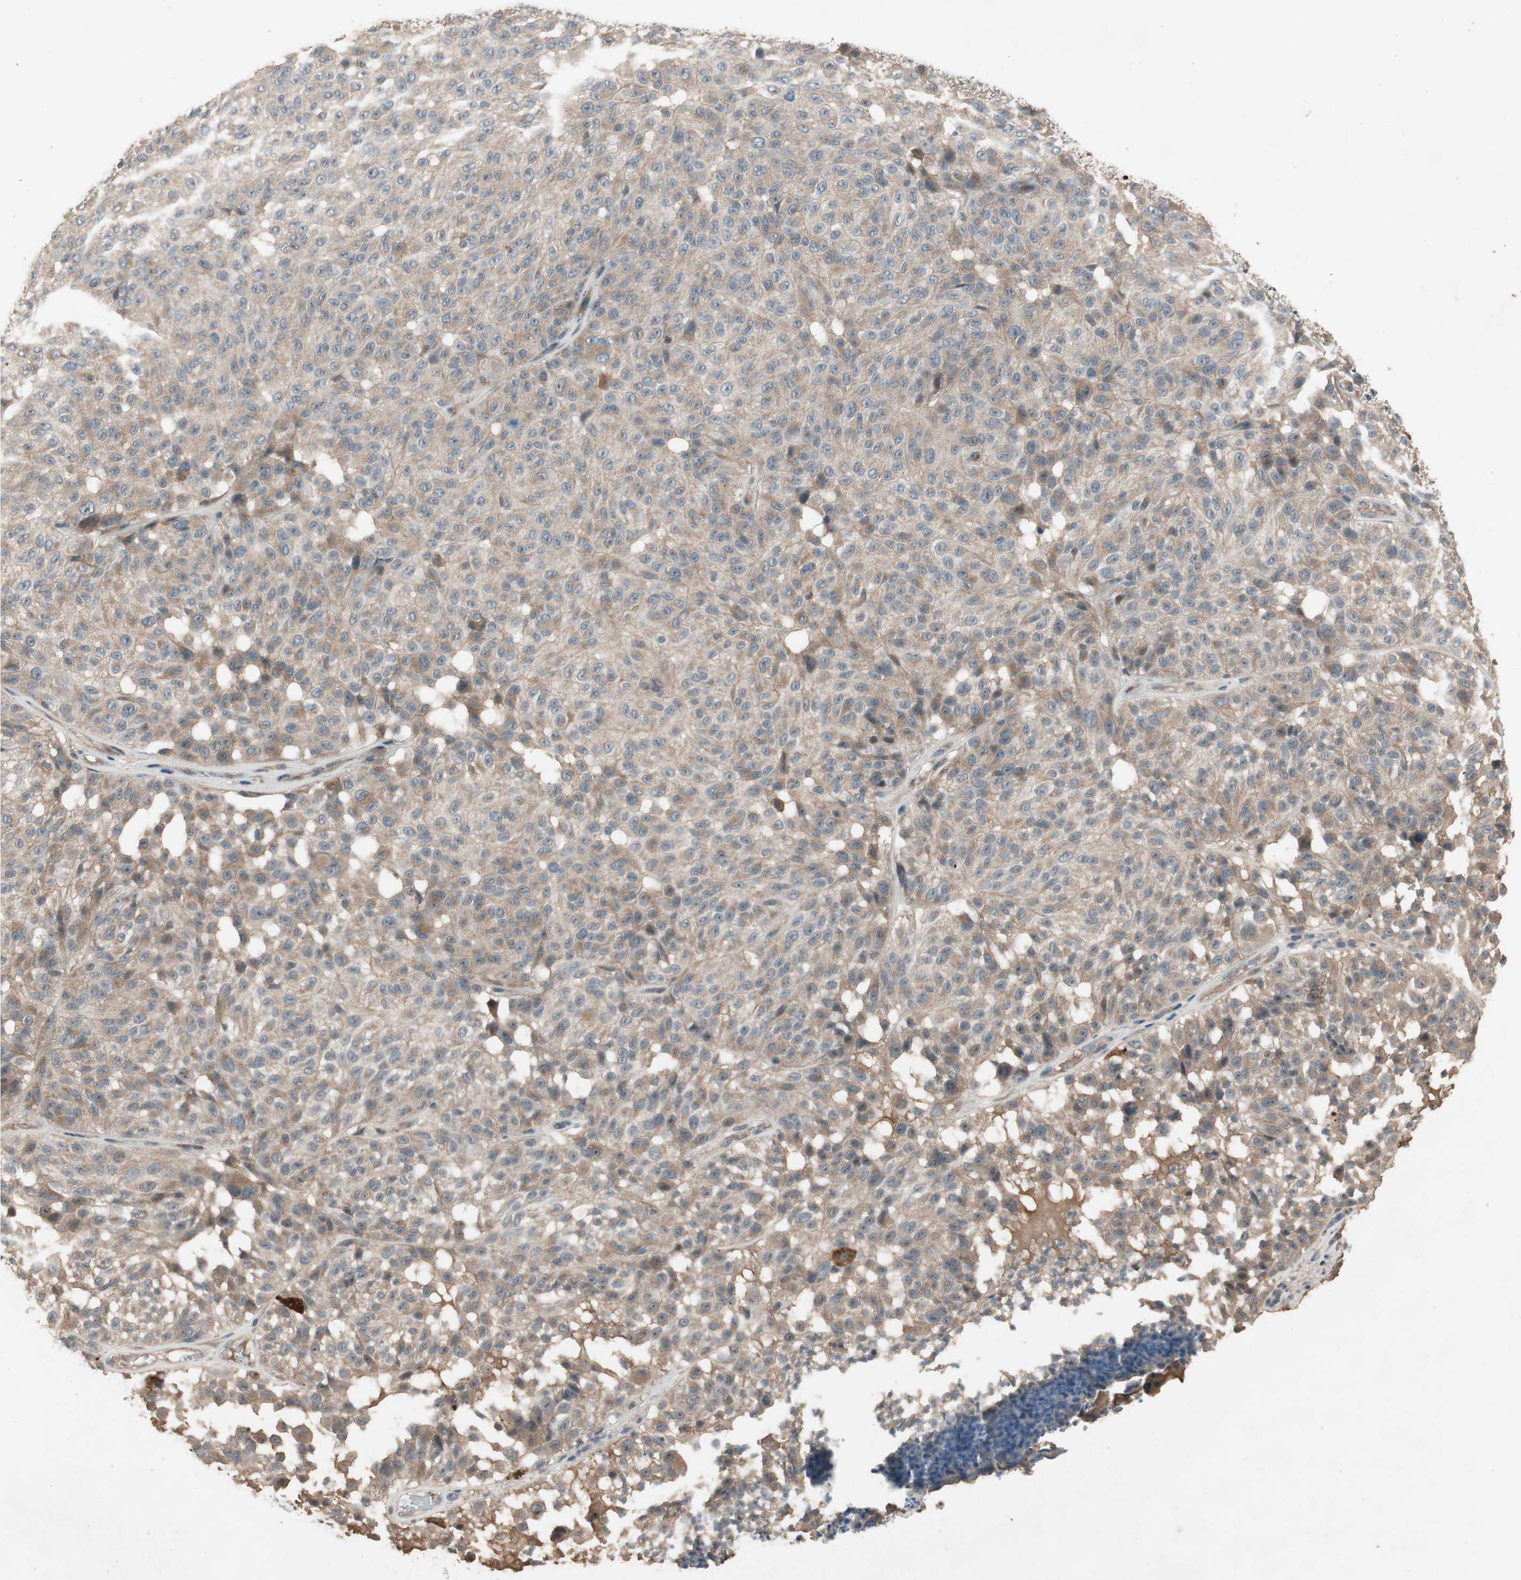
{"staining": {"intensity": "moderate", "quantity": "25%-75%", "location": "cytoplasmic/membranous"}, "tissue": "melanoma", "cell_type": "Tumor cells", "image_type": "cancer", "snomed": [{"axis": "morphology", "description": "Malignant melanoma, NOS"}, {"axis": "topography", "description": "Skin"}], "caption": "Moderate cytoplasmic/membranous expression is appreciated in approximately 25%-75% of tumor cells in melanoma.", "gene": "NSF", "patient": {"sex": "female", "age": 46}}